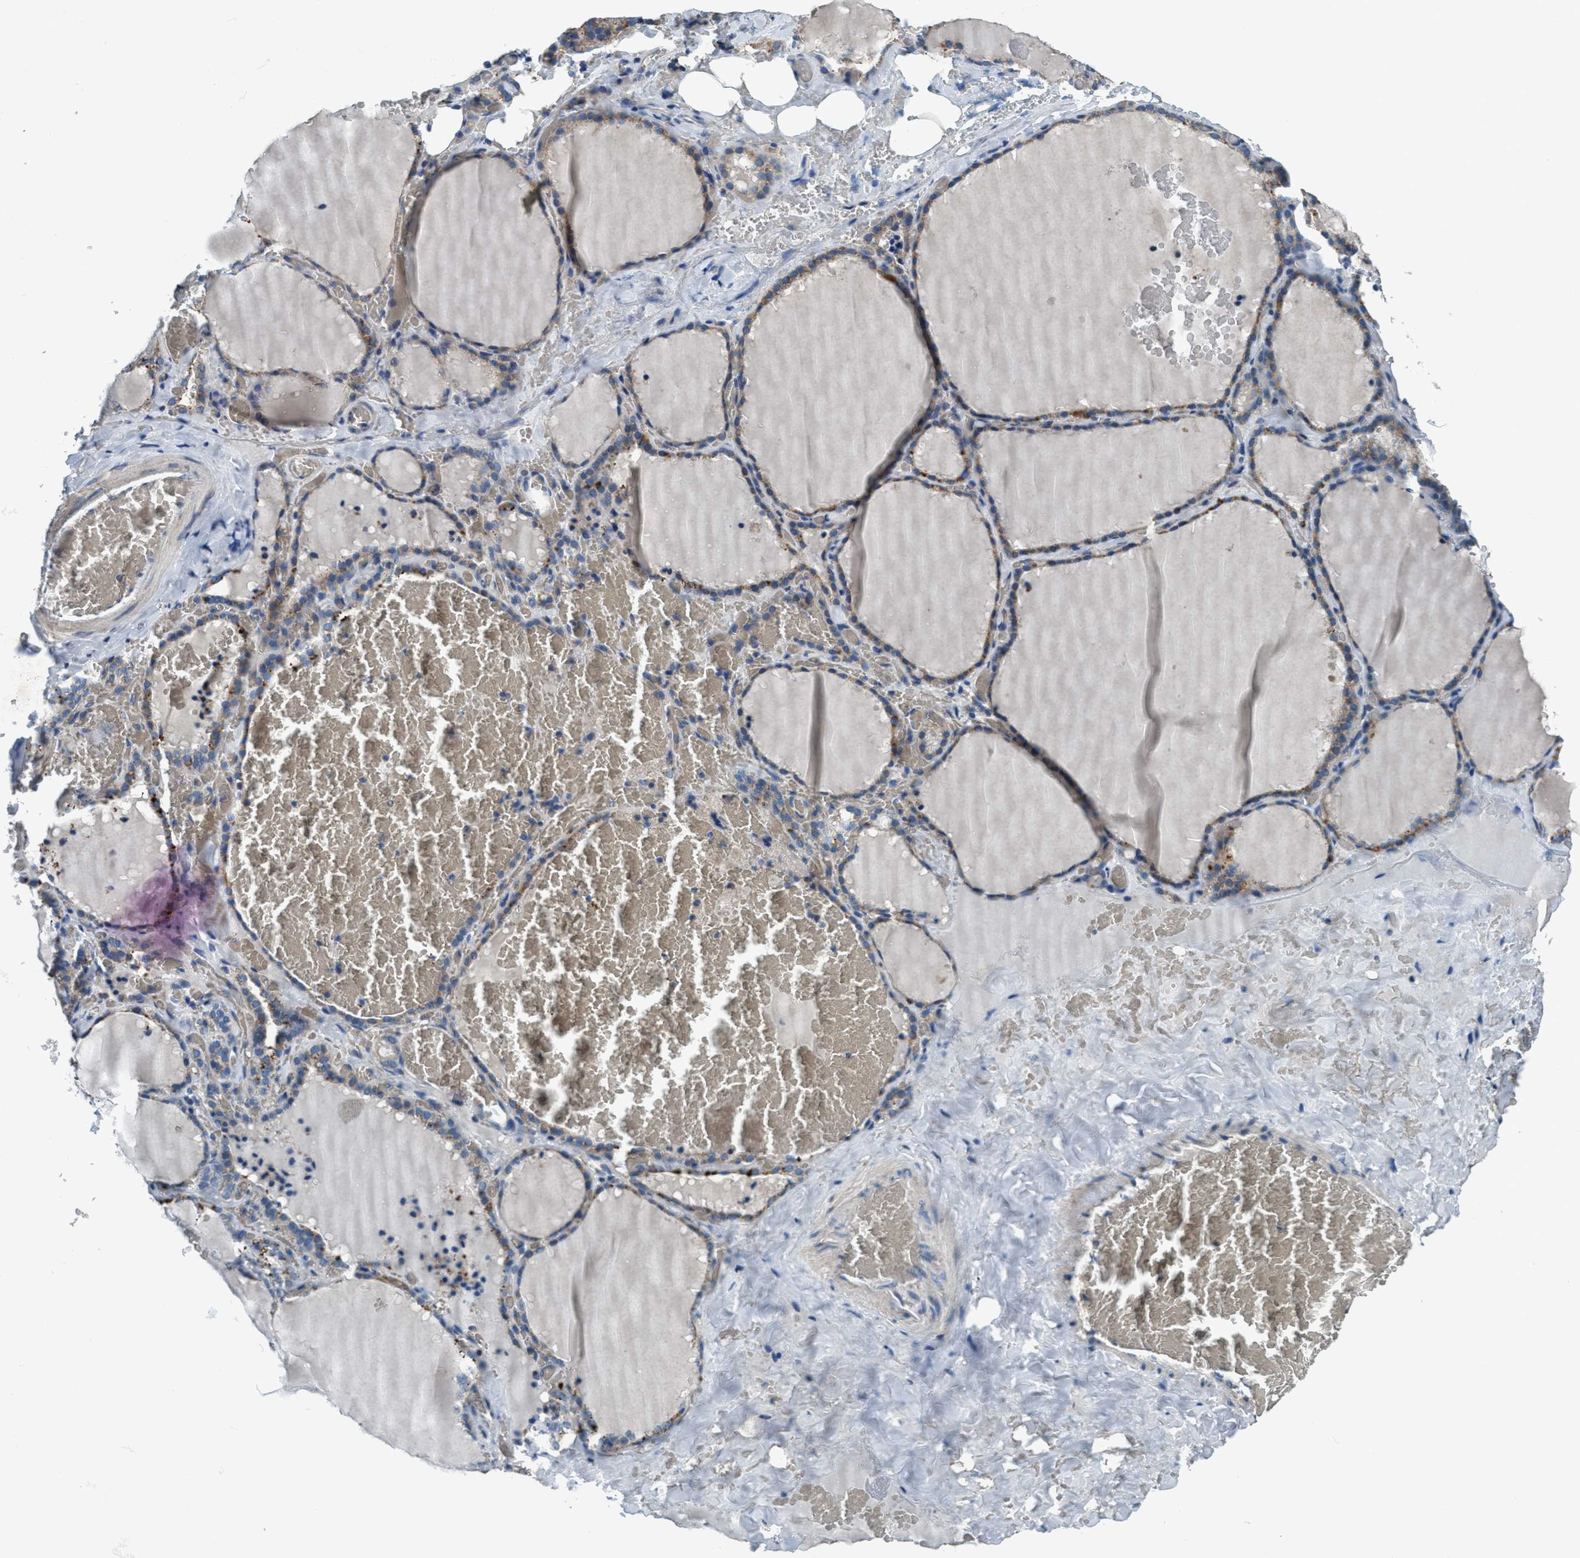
{"staining": {"intensity": "moderate", "quantity": "25%-75%", "location": "cytoplasmic/membranous"}, "tissue": "thyroid gland", "cell_type": "Glandular cells", "image_type": "normal", "snomed": [{"axis": "morphology", "description": "Normal tissue, NOS"}, {"axis": "topography", "description": "Thyroid gland"}], "caption": "Human thyroid gland stained with a protein marker shows moderate staining in glandular cells.", "gene": "ANKFN1", "patient": {"sex": "female", "age": 22}}